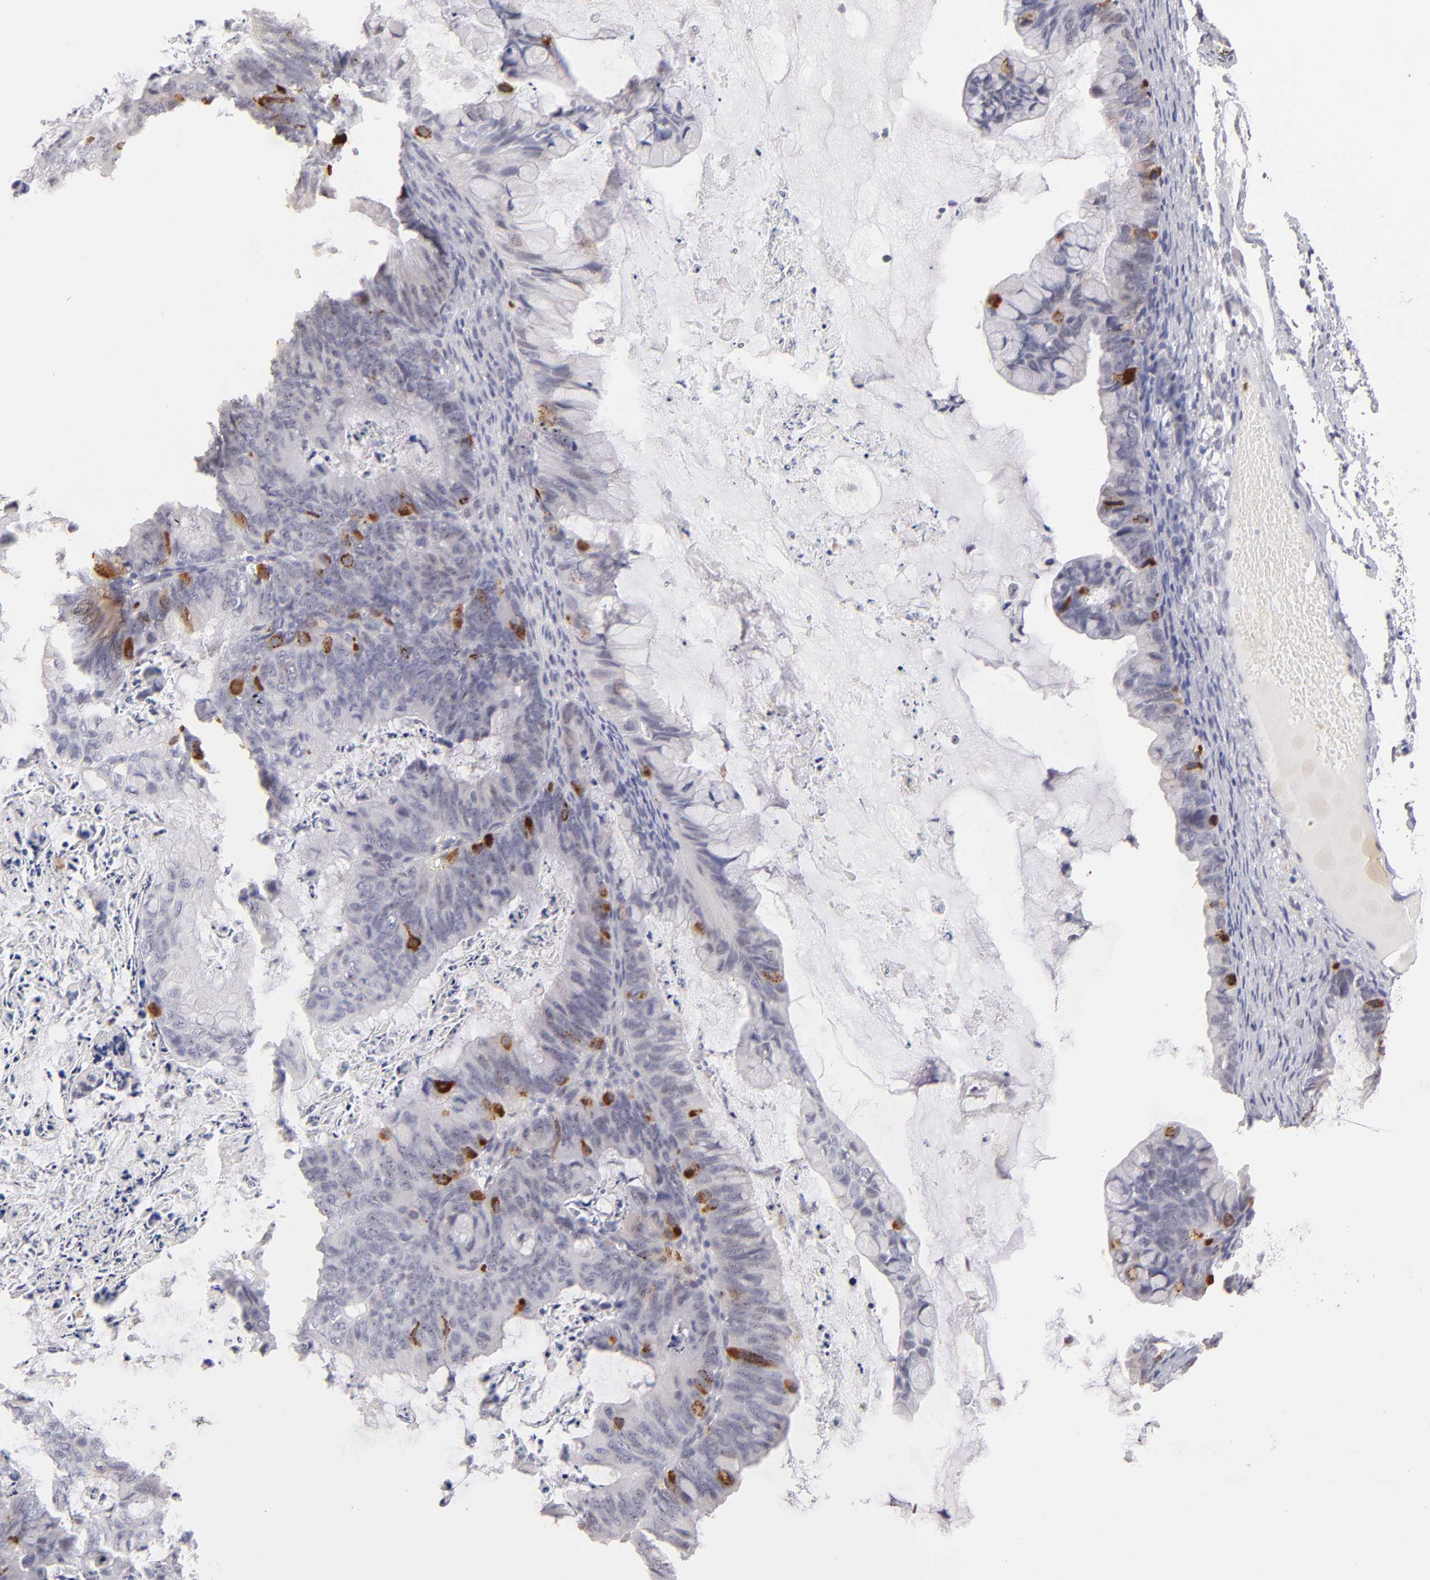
{"staining": {"intensity": "strong", "quantity": "<25%", "location": "cytoplasmic/membranous"}, "tissue": "ovarian cancer", "cell_type": "Tumor cells", "image_type": "cancer", "snomed": [{"axis": "morphology", "description": "Cystadenocarcinoma, mucinous, NOS"}, {"axis": "topography", "description": "Ovary"}], "caption": "Tumor cells show medium levels of strong cytoplasmic/membranous positivity in approximately <25% of cells in human ovarian cancer (mucinous cystadenocarcinoma). (Stains: DAB in brown, nuclei in blue, Microscopy: brightfield microscopy at high magnification).", "gene": "MGAM", "patient": {"sex": "female", "age": 36}}